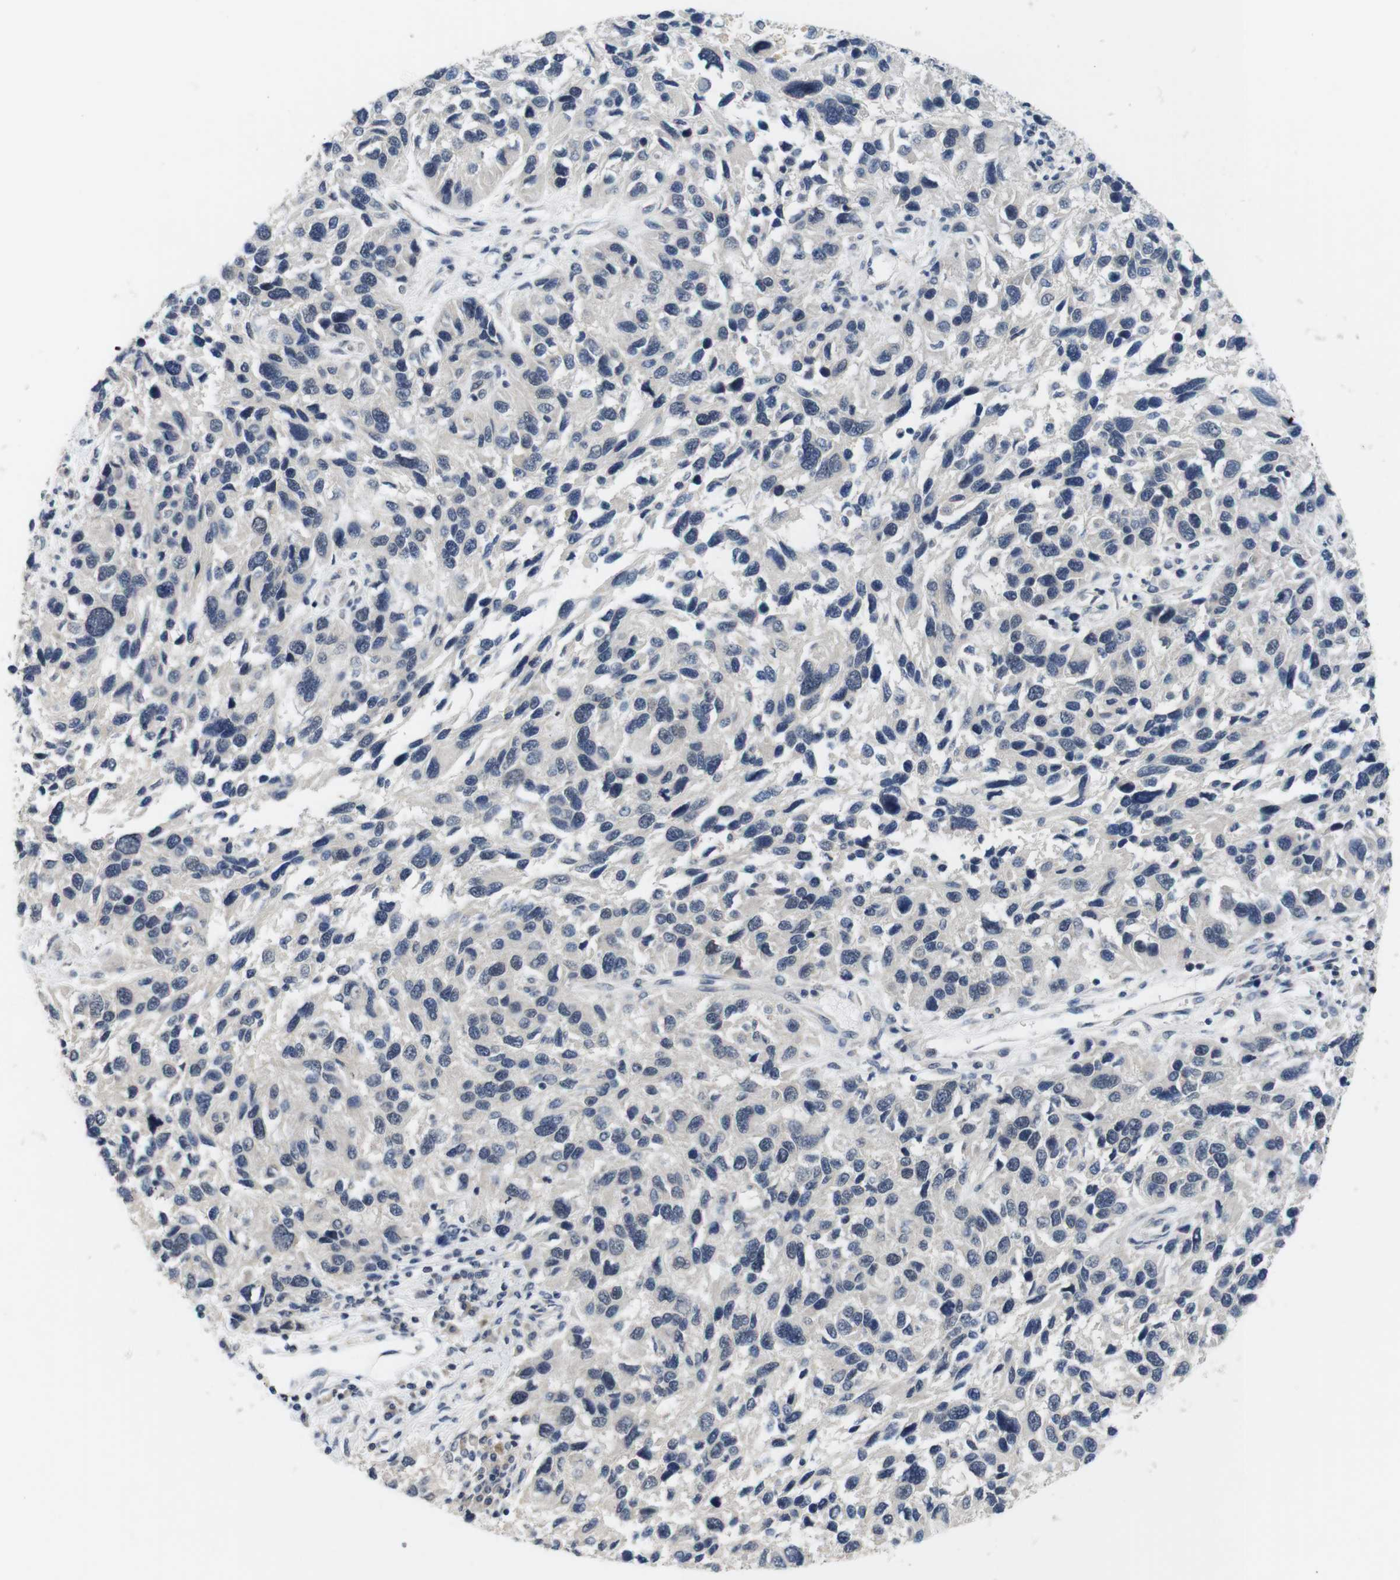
{"staining": {"intensity": "negative", "quantity": "none", "location": "none"}, "tissue": "melanoma", "cell_type": "Tumor cells", "image_type": "cancer", "snomed": [{"axis": "morphology", "description": "Malignant melanoma, NOS"}, {"axis": "topography", "description": "Skin"}], "caption": "A high-resolution photomicrograph shows immunohistochemistry (IHC) staining of melanoma, which demonstrates no significant staining in tumor cells. (DAB immunohistochemistry with hematoxylin counter stain).", "gene": "SKP2", "patient": {"sex": "male", "age": 53}}